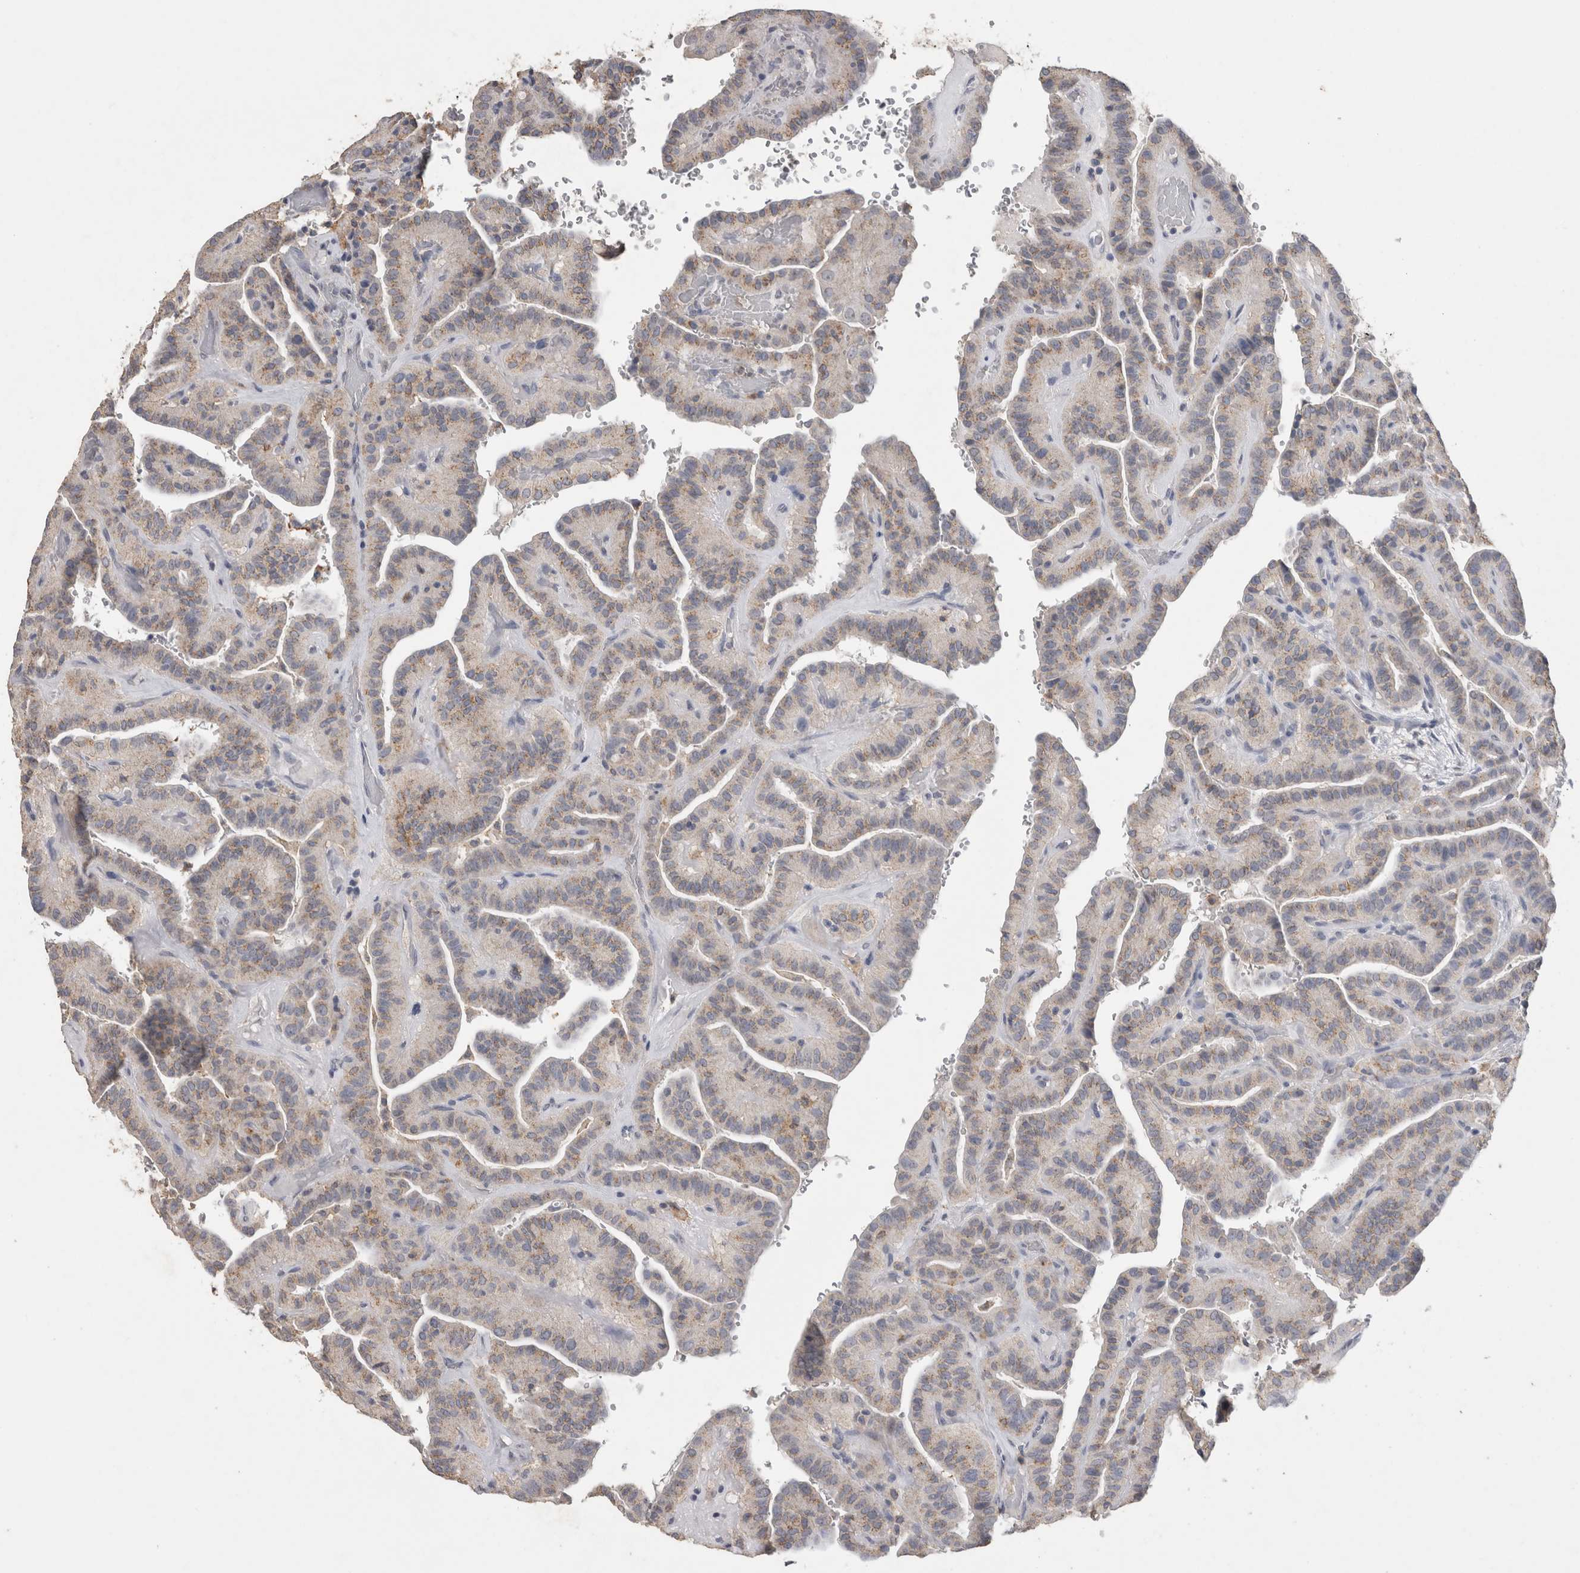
{"staining": {"intensity": "weak", "quantity": ">75%", "location": "cytoplasmic/membranous"}, "tissue": "thyroid cancer", "cell_type": "Tumor cells", "image_type": "cancer", "snomed": [{"axis": "morphology", "description": "Papillary adenocarcinoma, NOS"}, {"axis": "topography", "description": "Thyroid gland"}], "caption": "Immunohistochemical staining of human thyroid cancer (papillary adenocarcinoma) demonstrates weak cytoplasmic/membranous protein positivity in approximately >75% of tumor cells.", "gene": "CNTFR", "patient": {"sex": "male", "age": 77}}